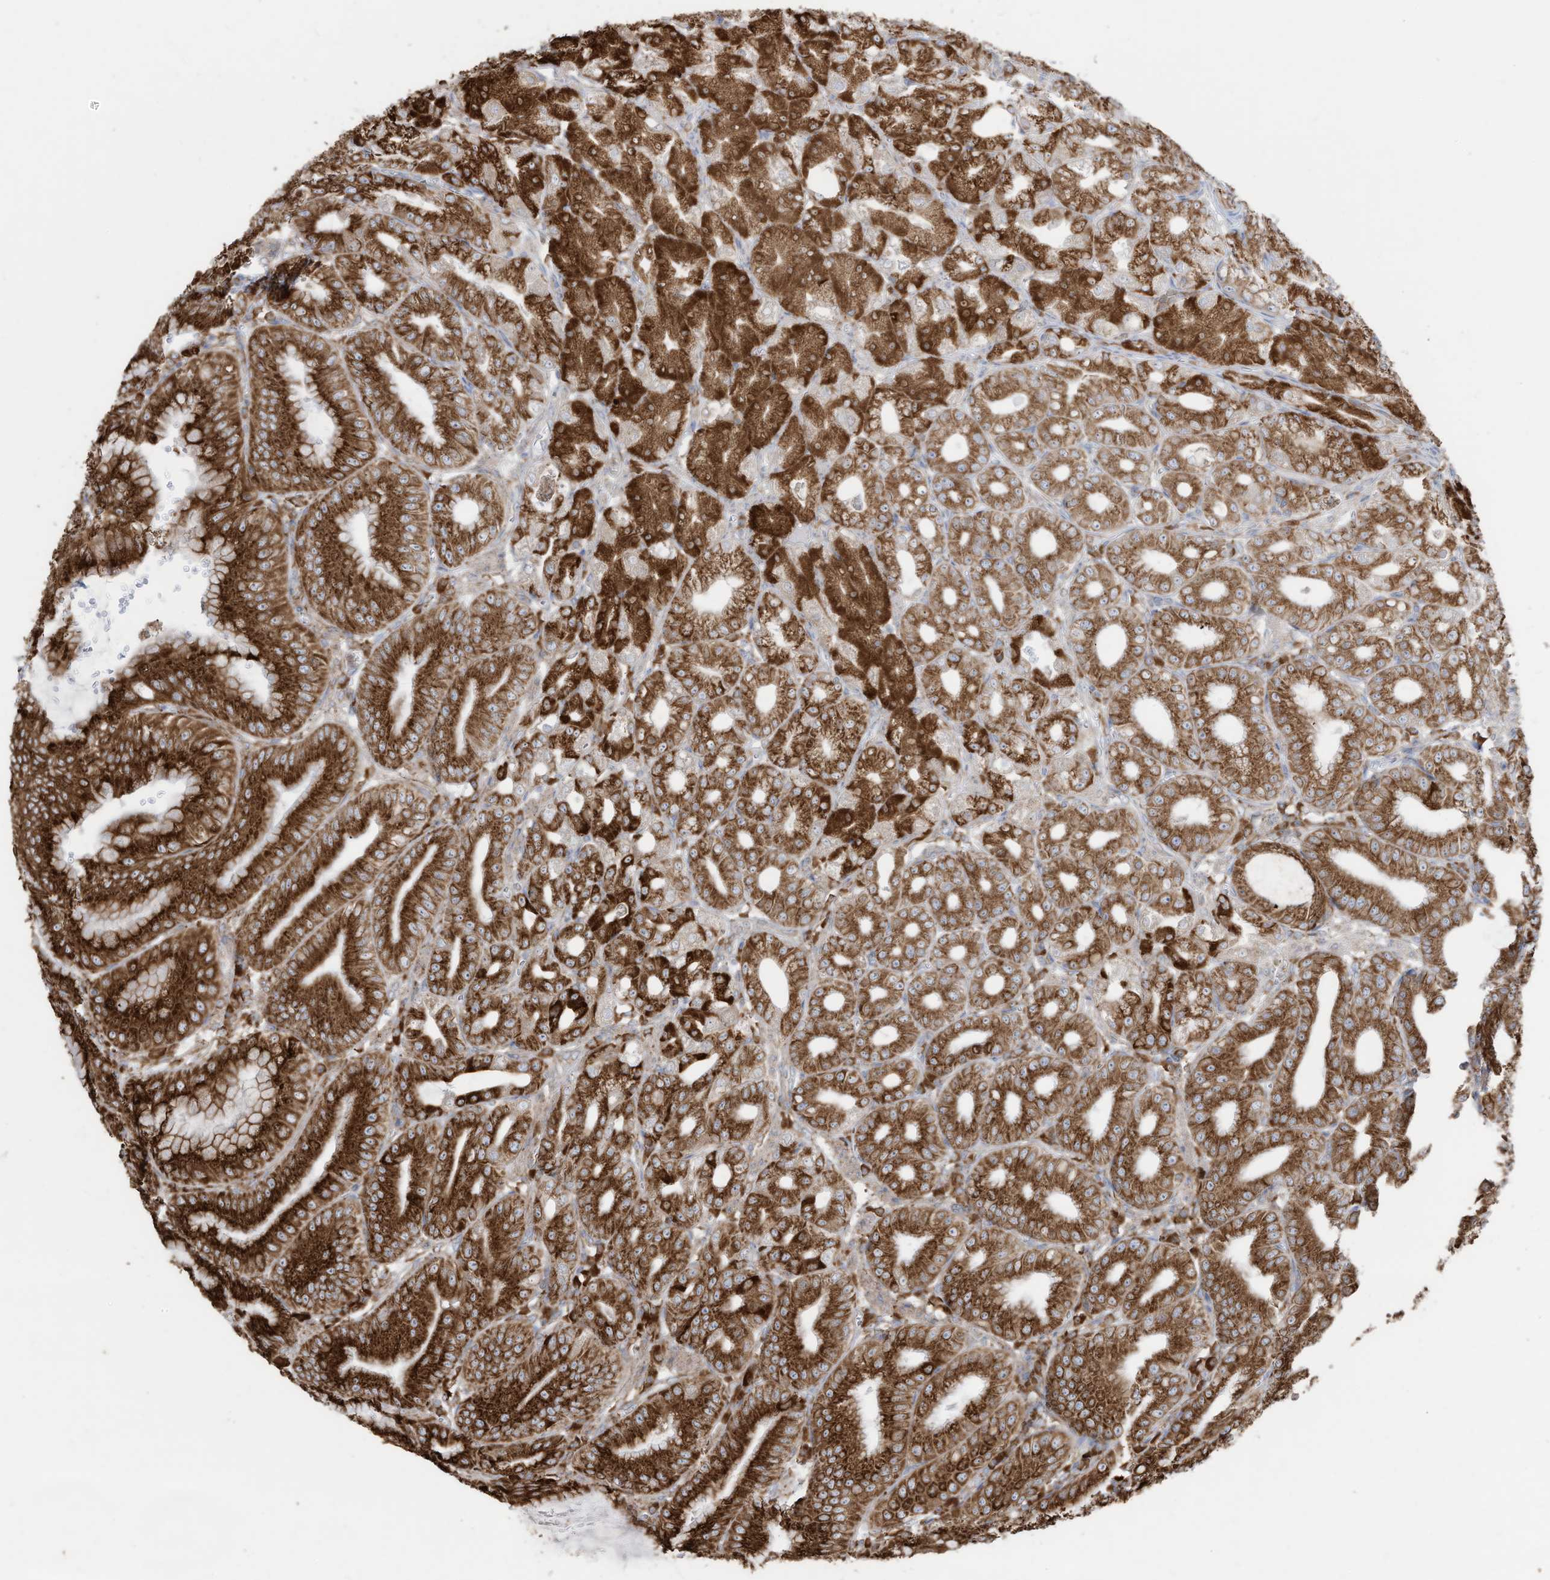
{"staining": {"intensity": "strong", "quantity": ">75%", "location": "cytoplasmic/membranous"}, "tissue": "stomach", "cell_type": "Glandular cells", "image_type": "normal", "snomed": [{"axis": "morphology", "description": "Normal tissue, NOS"}, {"axis": "topography", "description": "Stomach, lower"}], "caption": "Unremarkable stomach reveals strong cytoplasmic/membranous expression in about >75% of glandular cells (brown staining indicates protein expression, while blue staining denotes nuclei)..", "gene": "ZNF354C", "patient": {"sex": "male", "age": 71}}